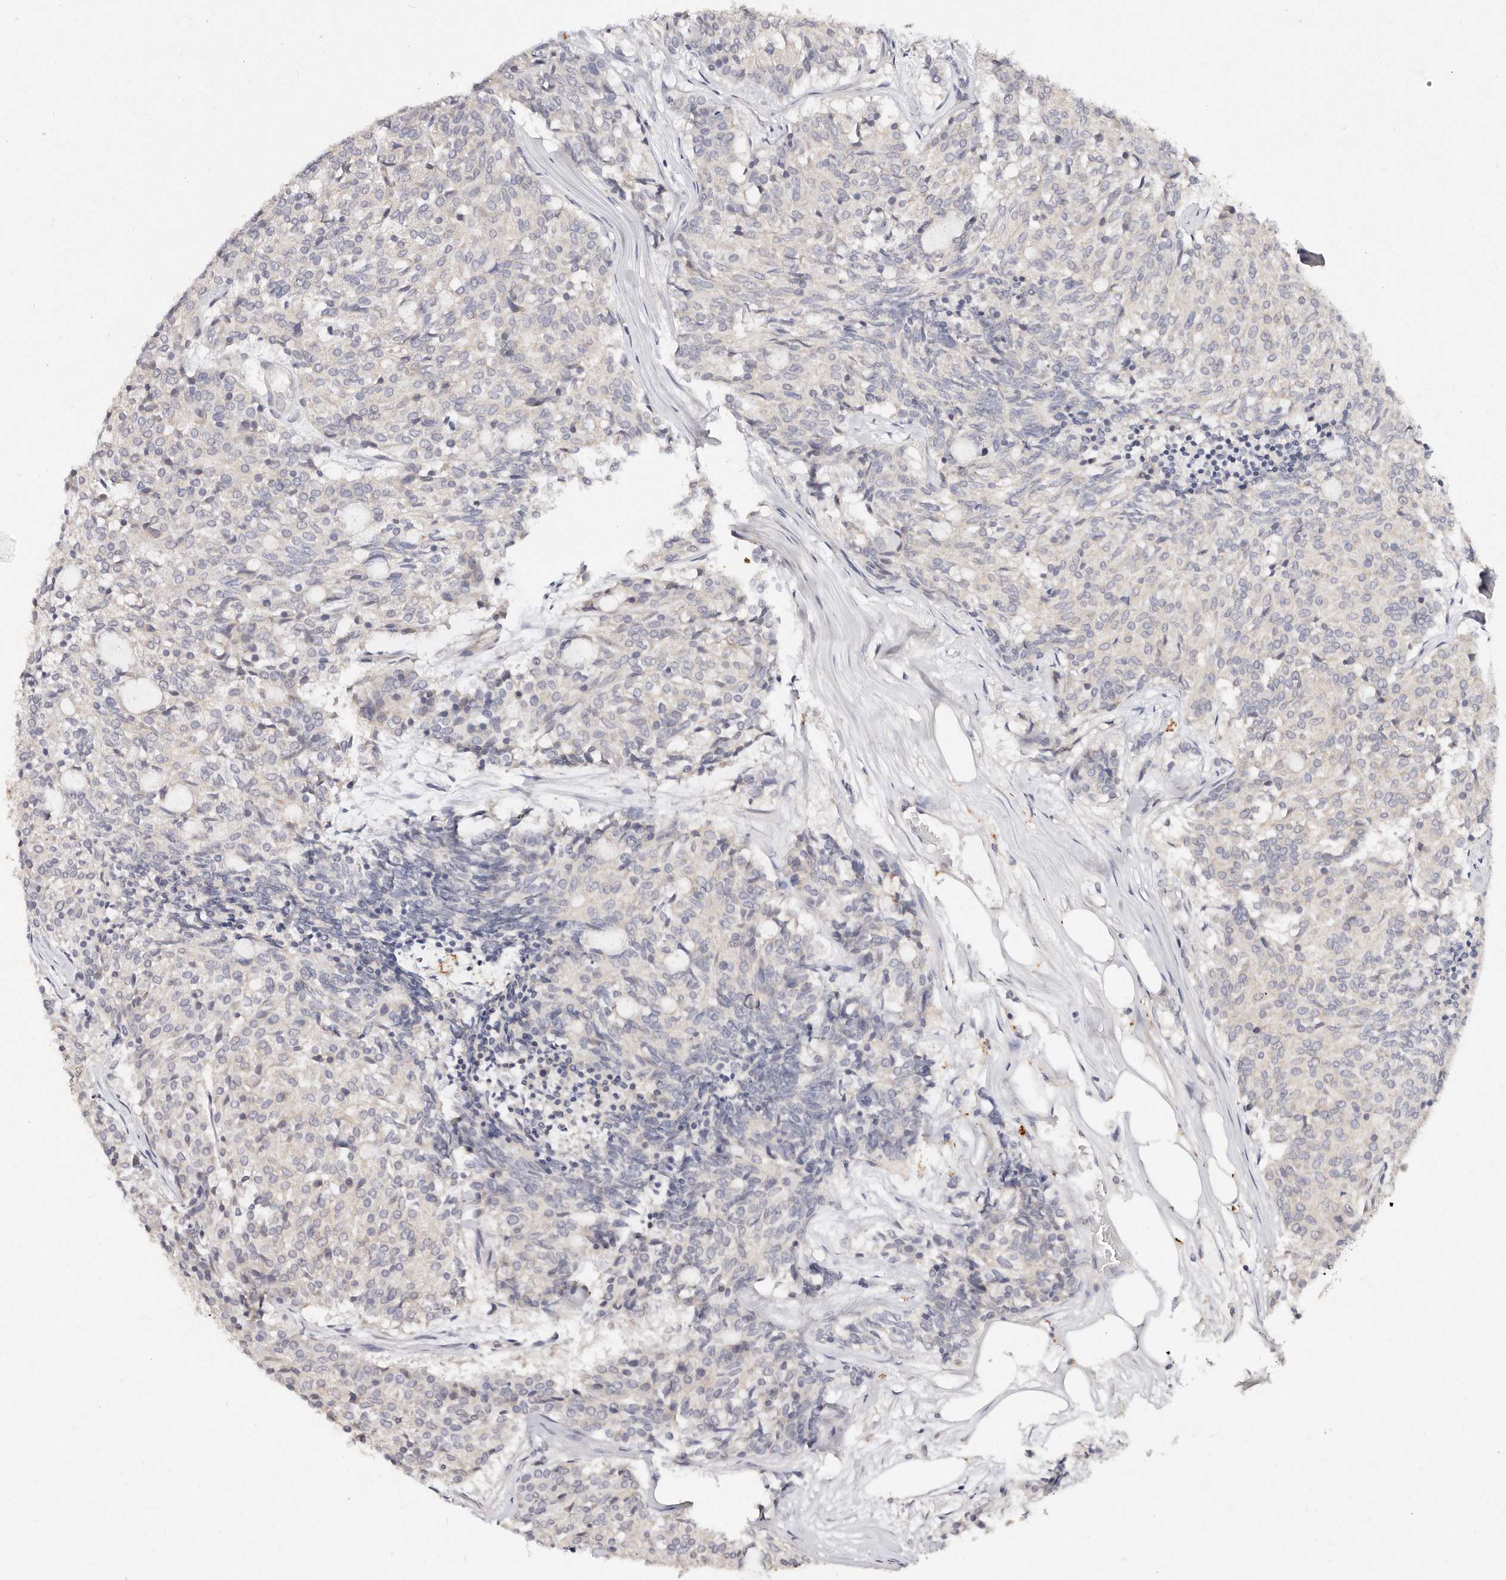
{"staining": {"intensity": "negative", "quantity": "none", "location": "none"}, "tissue": "carcinoid", "cell_type": "Tumor cells", "image_type": "cancer", "snomed": [{"axis": "morphology", "description": "Carcinoid, malignant, NOS"}, {"axis": "topography", "description": "Pancreas"}], "caption": "The IHC photomicrograph has no significant staining in tumor cells of carcinoid tissue. Brightfield microscopy of immunohistochemistry (IHC) stained with DAB (3,3'-diaminobenzidine) (brown) and hematoxylin (blue), captured at high magnification.", "gene": "VIPAS39", "patient": {"sex": "female", "age": 54}}